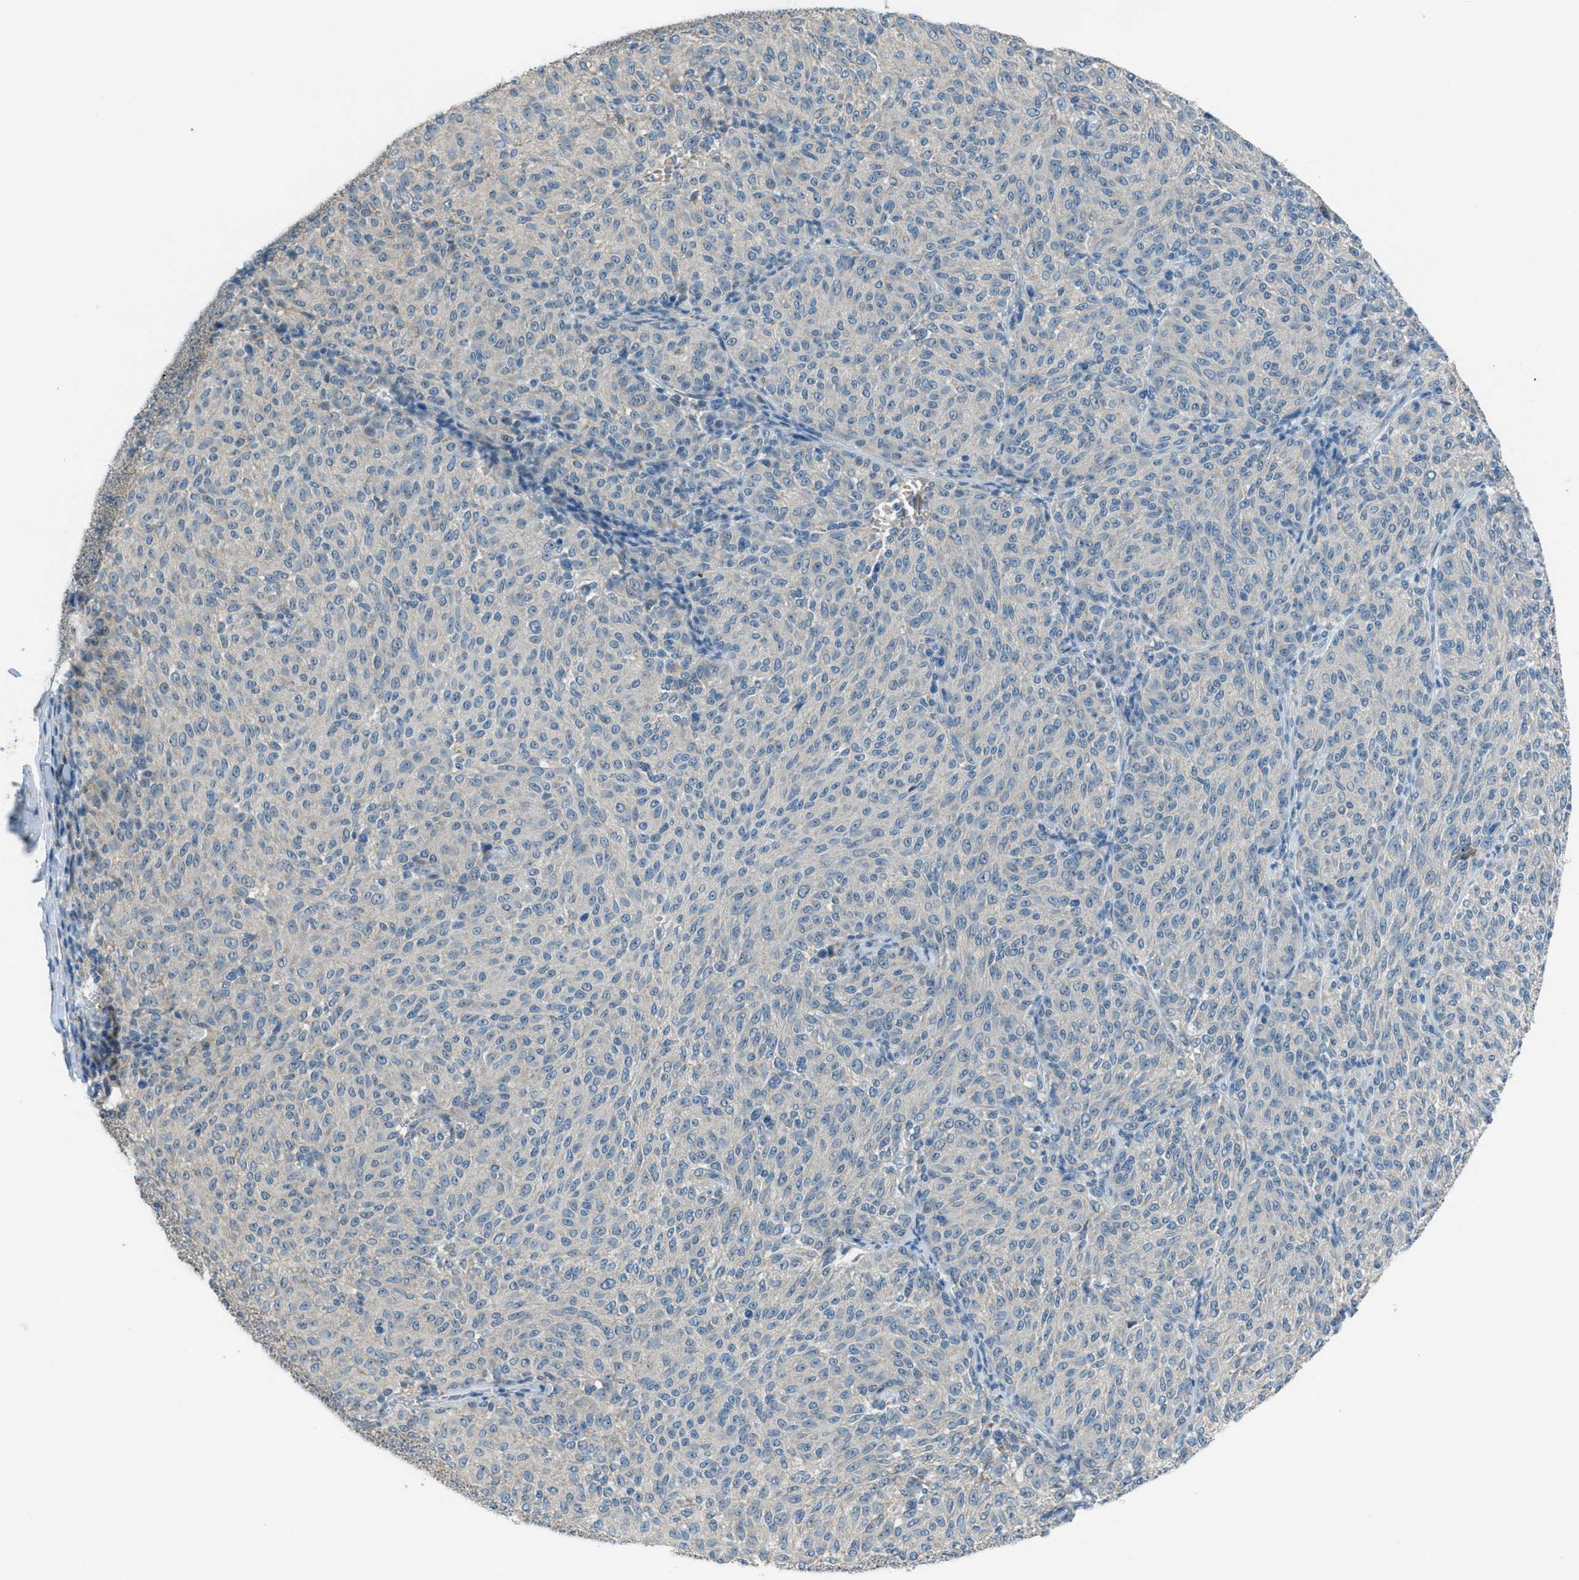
{"staining": {"intensity": "negative", "quantity": "none", "location": "none"}, "tissue": "melanoma", "cell_type": "Tumor cells", "image_type": "cancer", "snomed": [{"axis": "morphology", "description": "Malignant melanoma, NOS"}, {"axis": "topography", "description": "Skin"}], "caption": "IHC of malignant melanoma demonstrates no expression in tumor cells.", "gene": "CDON", "patient": {"sex": "female", "age": 72}}